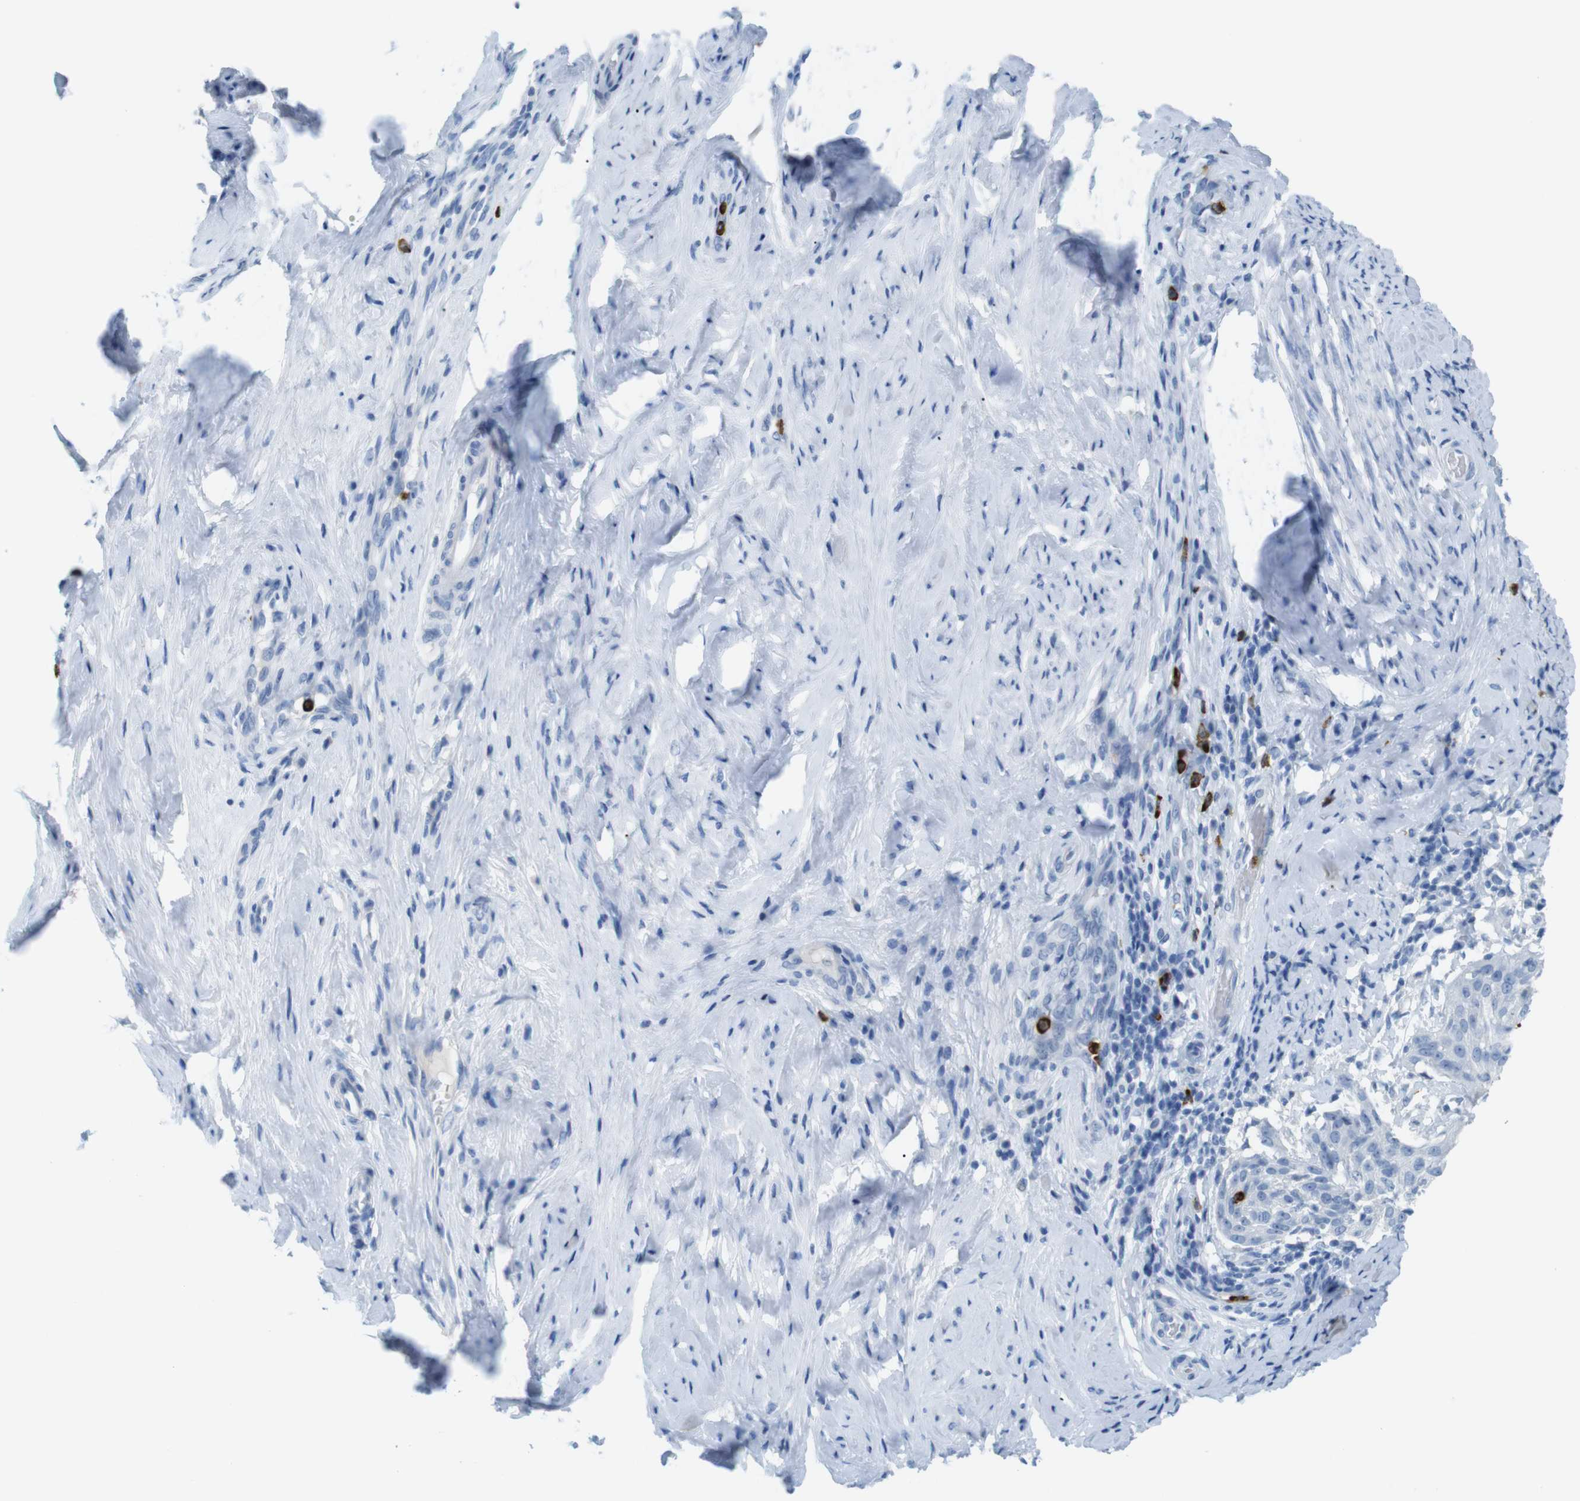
{"staining": {"intensity": "negative", "quantity": "none", "location": "none"}, "tissue": "cervical cancer", "cell_type": "Tumor cells", "image_type": "cancer", "snomed": [{"axis": "morphology", "description": "Squamous cell carcinoma, NOS"}, {"axis": "topography", "description": "Cervix"}], "caption": "There is no significant expression in tumor cells of cervical squamous cell carcinoma.", "gene": "MCEMP1", "patient": {"sex": "female", "age": 51}}